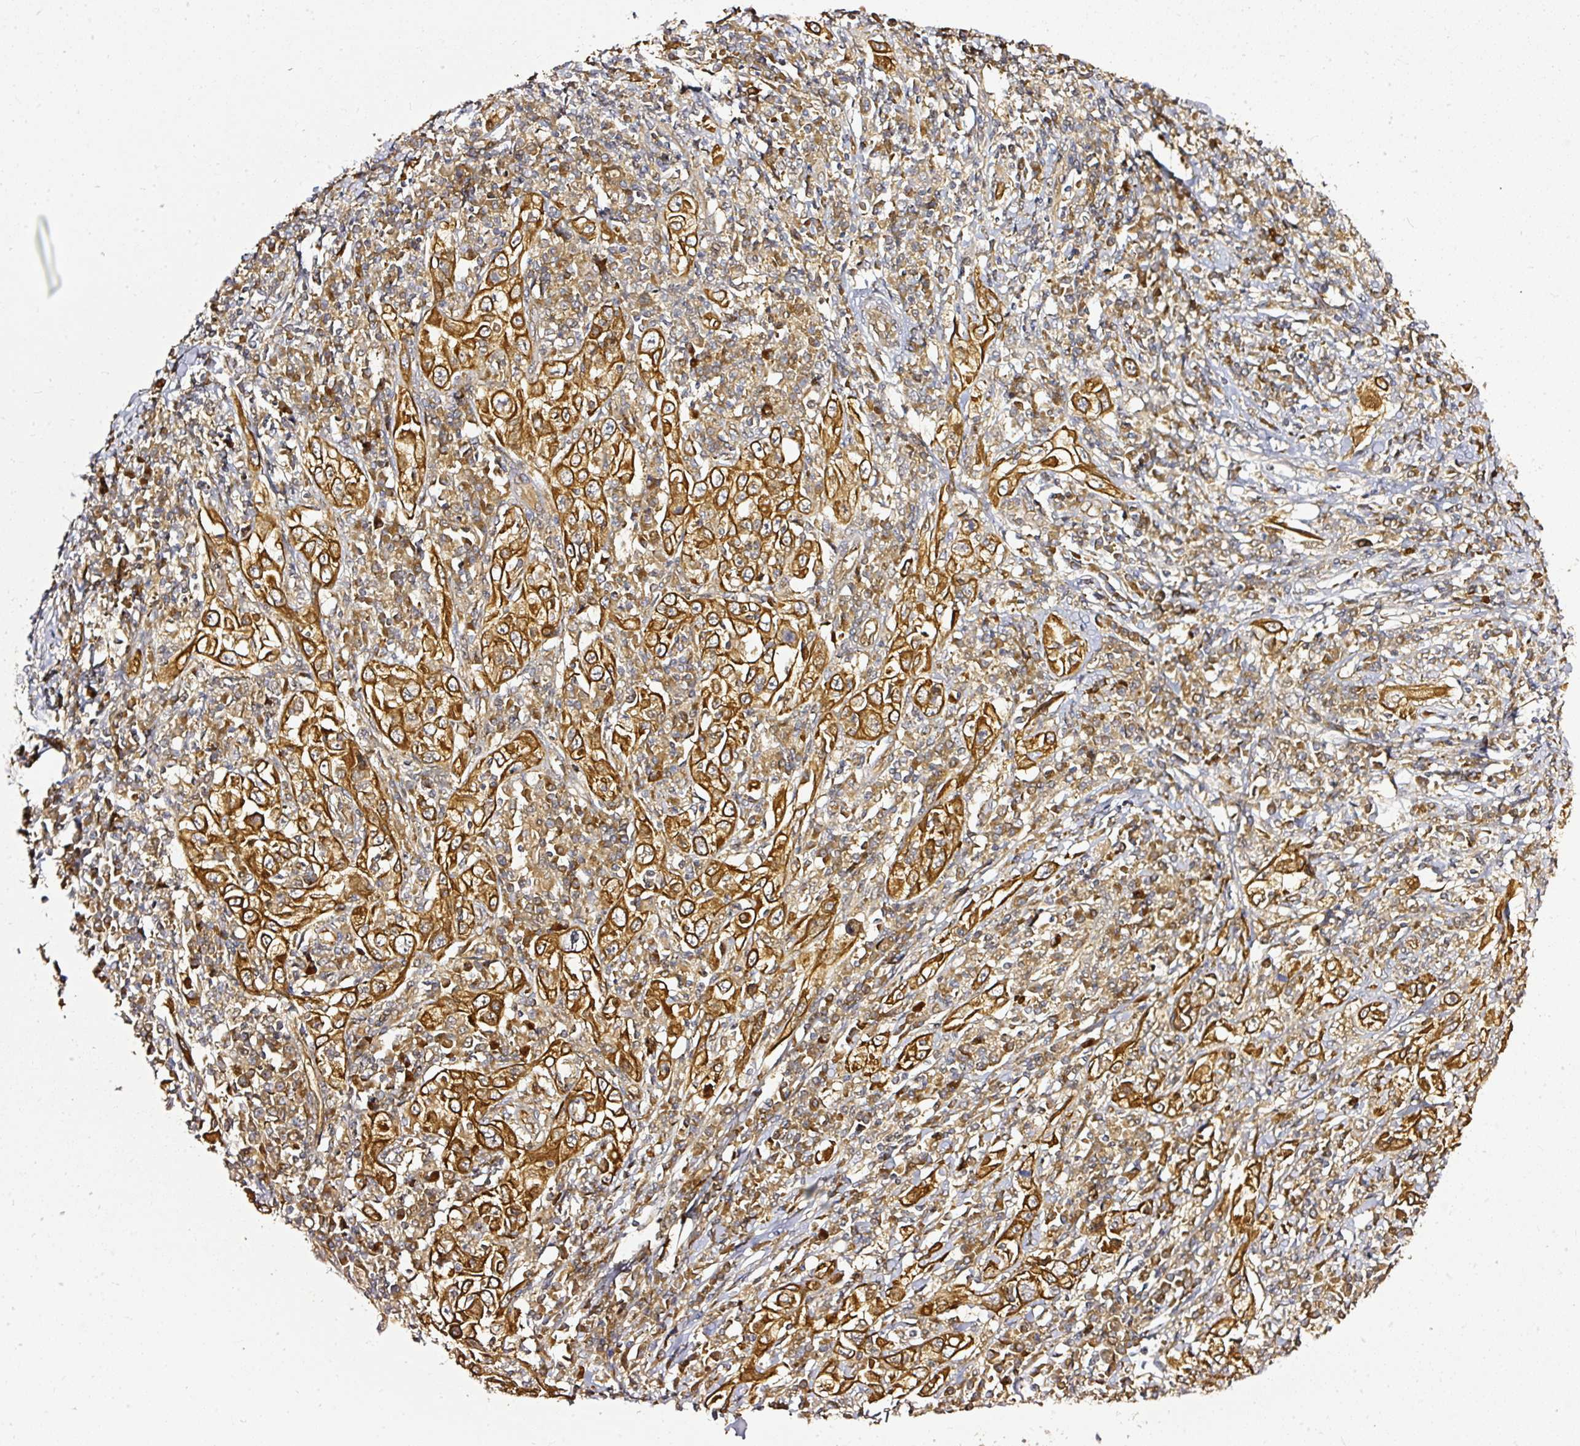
{"staining": {"intensity": "strong", "quantity": ">75%", "location": "cytoplasmic/membranous"}, "tissue": "cervical cancer", "cell_type": "Tumor cells", "image_type": "cancer", "snomed": [{"axis": "morphology", "description": "Squamous cell carcinoma, NOS"}, {"axis": "topography", "description": "Cervix"}], "caption": "Immunohistochemical staining of human cervical cancer (squamous cell carcinoma) displays high levels of strong cytoplasmic/membranous positivity in about >75% of tumor cells. The staining was performed using DAB (3,3'-diaminobenzidine) to visualize the protein expression in brown, while the nuclei were stained in blue with hematoxylin (Magnification: 20x).", "gene": "MIF4GD", "patient": {"sex": "female", "age": 46}}